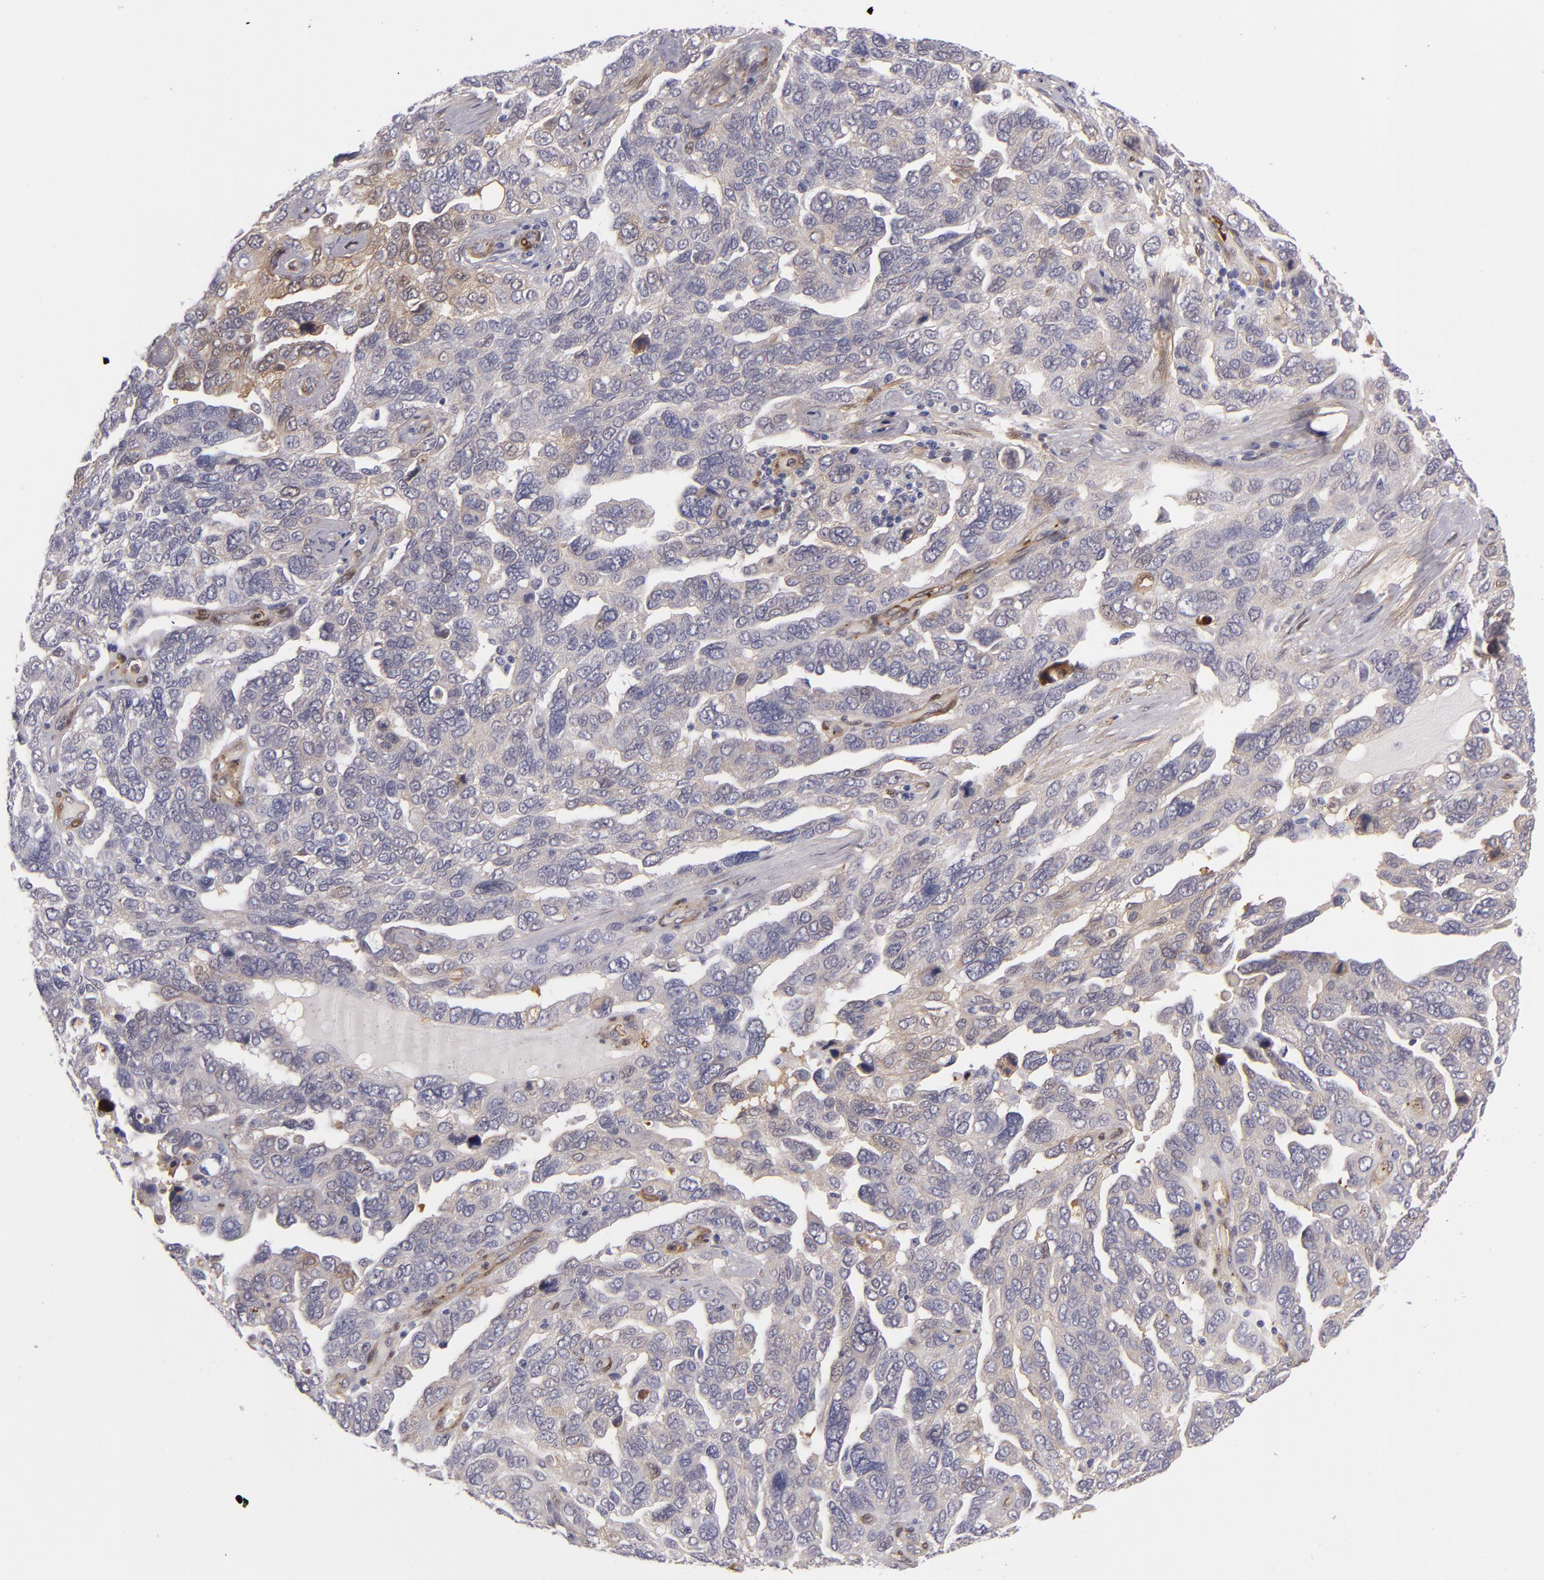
{"staining": {"intensity": "moderate", "quantity": "25%-75%", "location": "cytoplasmic/membranous"}, "tissue": "ovarian cancer", "cell_type": "Tumor cells", "image_type": "cancer", "snomed": [{"axis": "morphology", "description": "Cystadenocarcinoma, serous, NOS"}, {"axis": "topography", "description": "Ovary"}], "caption": "Serous cystadenocarcinoma (ovarian) tissue reveals moderate cytoplasmic/membranous staining in approximately 25%-75% of tumor cells, visualized by immunohistochemistry. (DAB (3,3'-diaminobenzidine) = brown stain, brightfield microscopy at high magnification).", "gene": "VCL", "patient": {"sex": "female", "age": 64}}